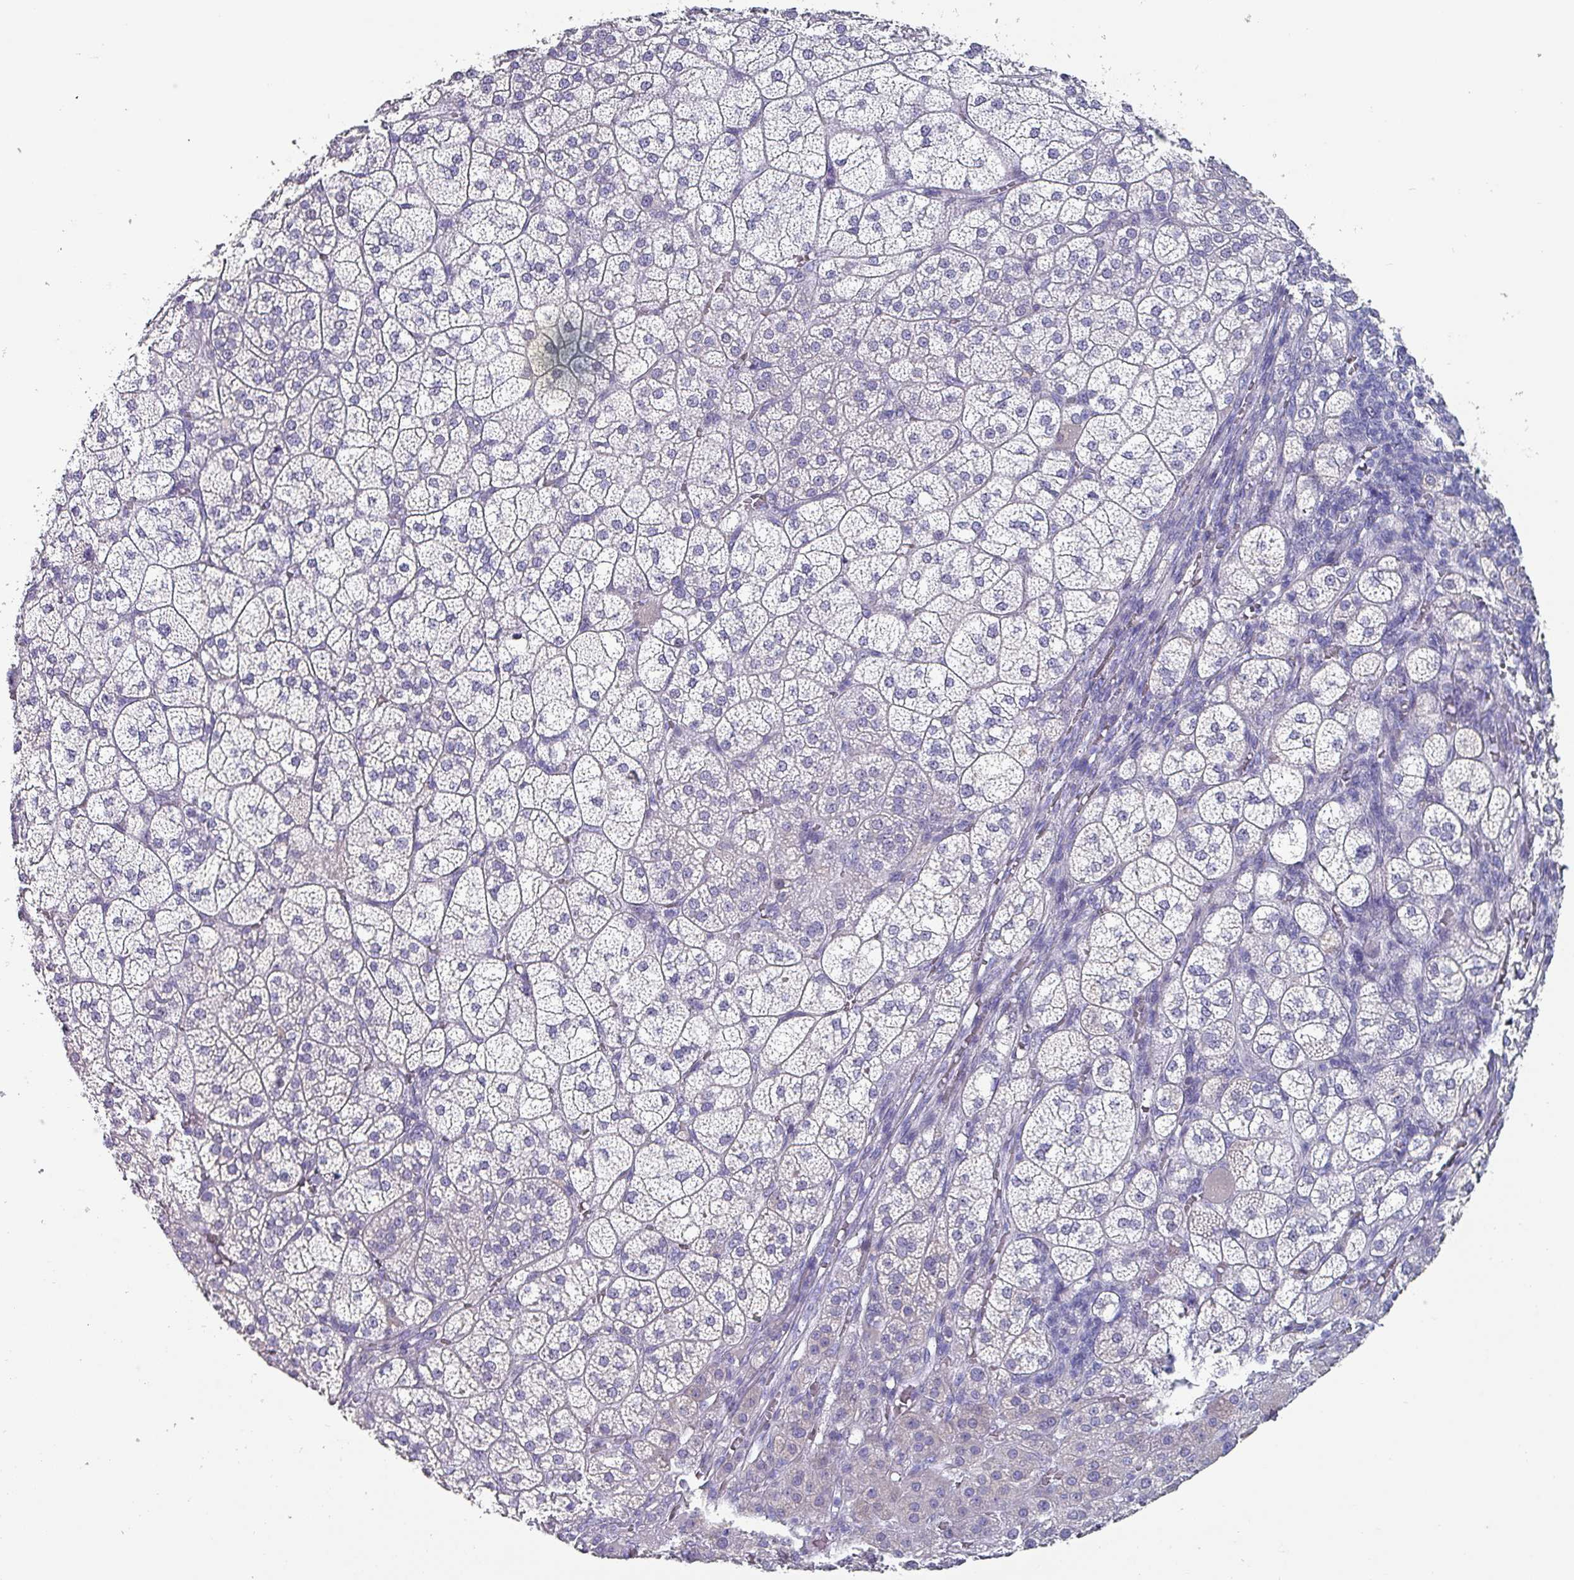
{"staining": {"intensity": "negative", "quantity": "none", "location": "none"}, "tissue": "adrenal gland", "cell_type": "Glandular cells", "image_type": "normal", "snomed": [{"axis": "morphology", "description": "Normal tissue, NOS"}, {"axis": "topography", "description": "Adrenal gland"}], "caption": "A micrograph of human adrenal gland is negative for staining in glandular cells. (DAB (3,3'-diaminobenzidine) immunohistochemistry visualized using brightfield microscopy, high magnification).", "gene": "INS", "patient": {"sex": "female", "age": 60}}